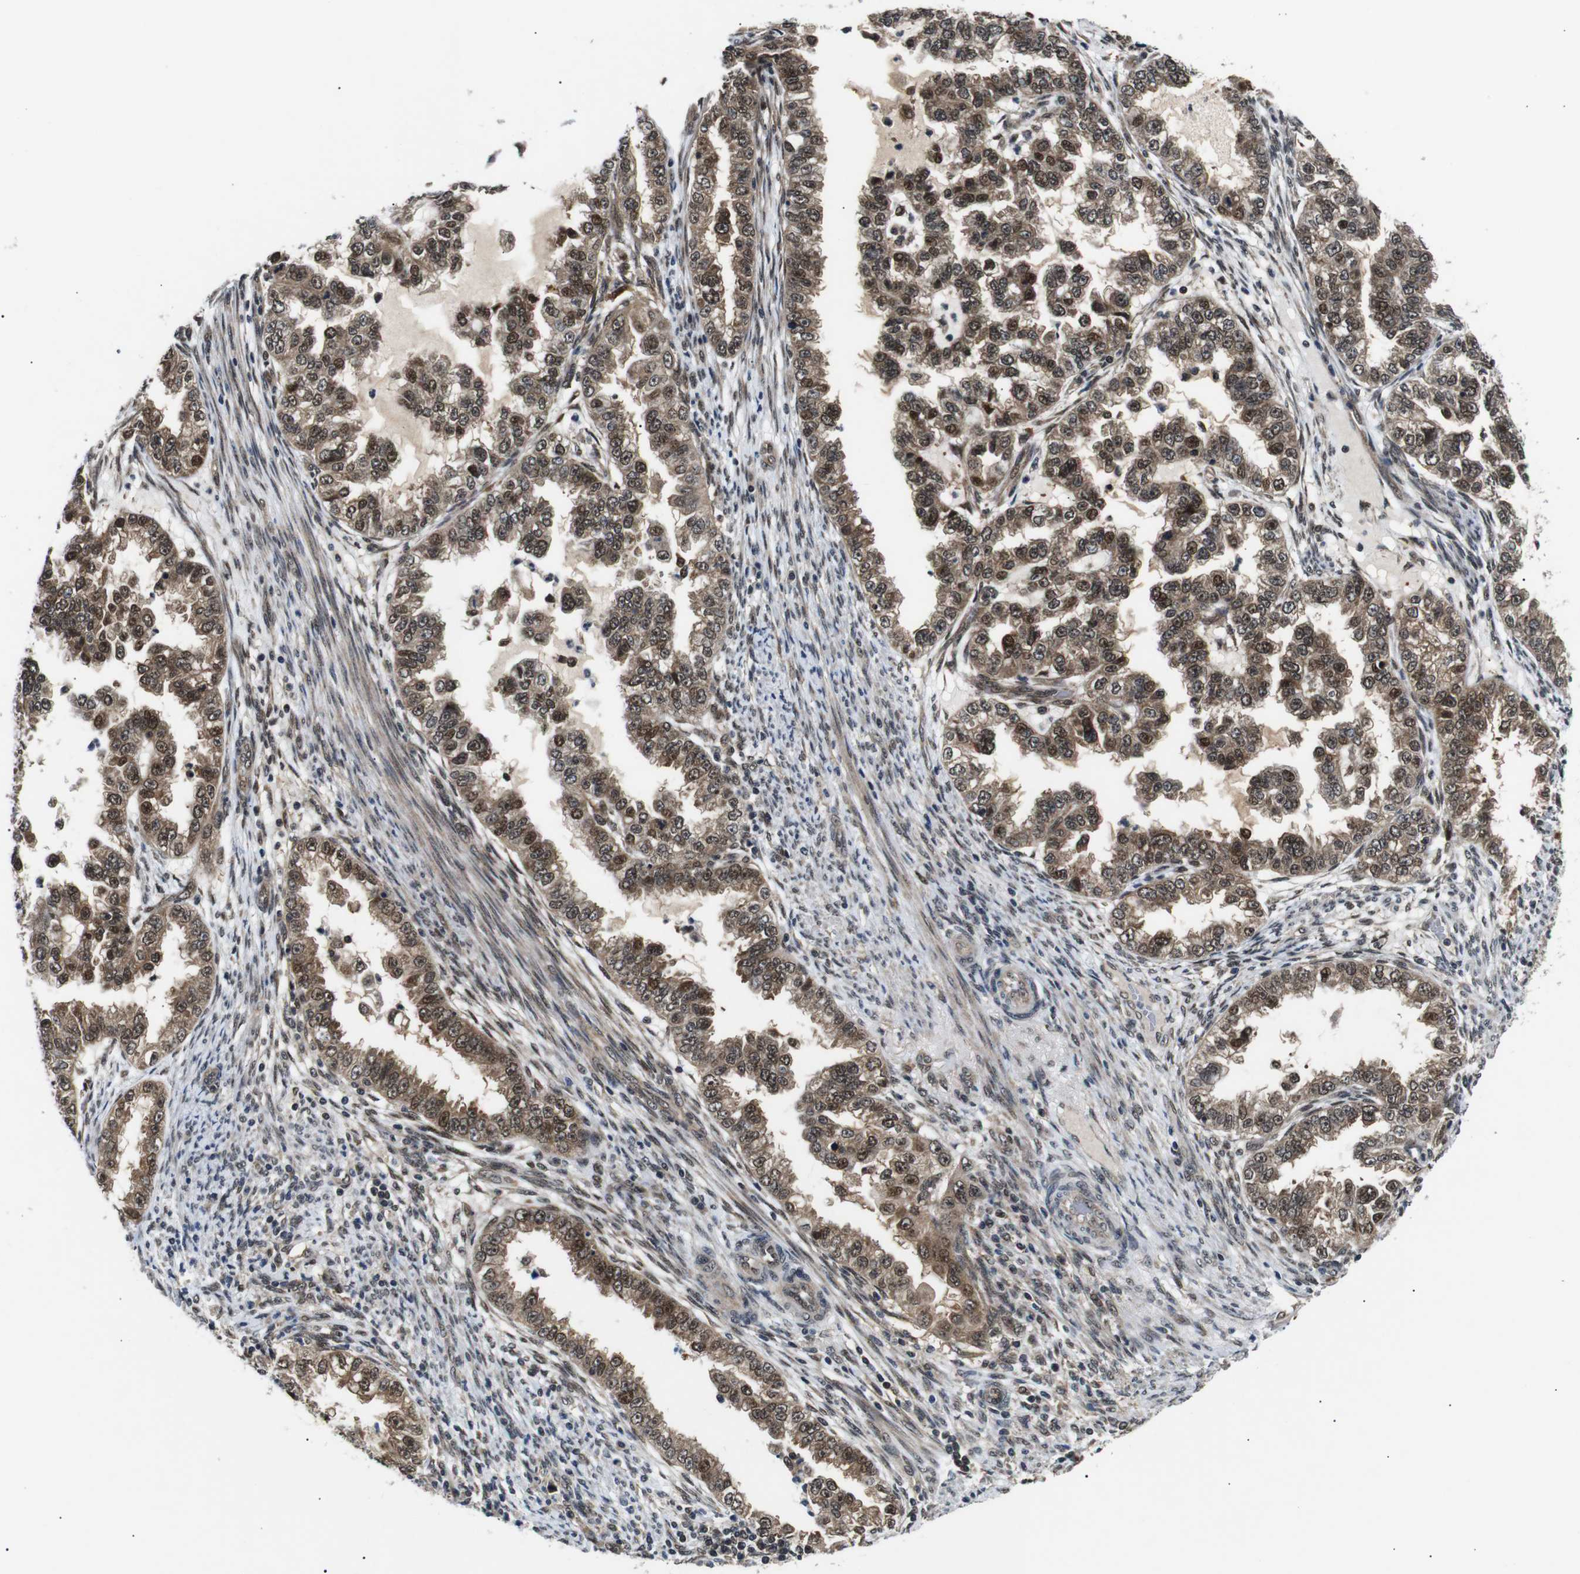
{"staining": {"intensity": "moderate", "quantity": ">75%", "location": "cytoplasmic/membranous,nuclear"}, "tissue": "endometrial cancer", "cell_type": "Tumor cells", "image_type": "cancer", "snomed": [{"axis": "morphology", "description": "Adenocarcinoma, NOS"}, {"axis": "topography", "description": "Endometrium"}], "caption": "The photomicrograph shows a brown stain indicating the presence of a protein in the cytoplasmic/membranous and nuclear of tumor cells in endometrial cancer (adenocarcinoma). (DAB (3,3'-diaminobenzidine) IHC with brightfield microscopy, high magnification).", "gene": "SKP1", "patient": {"sex": "female", "age": 85}}